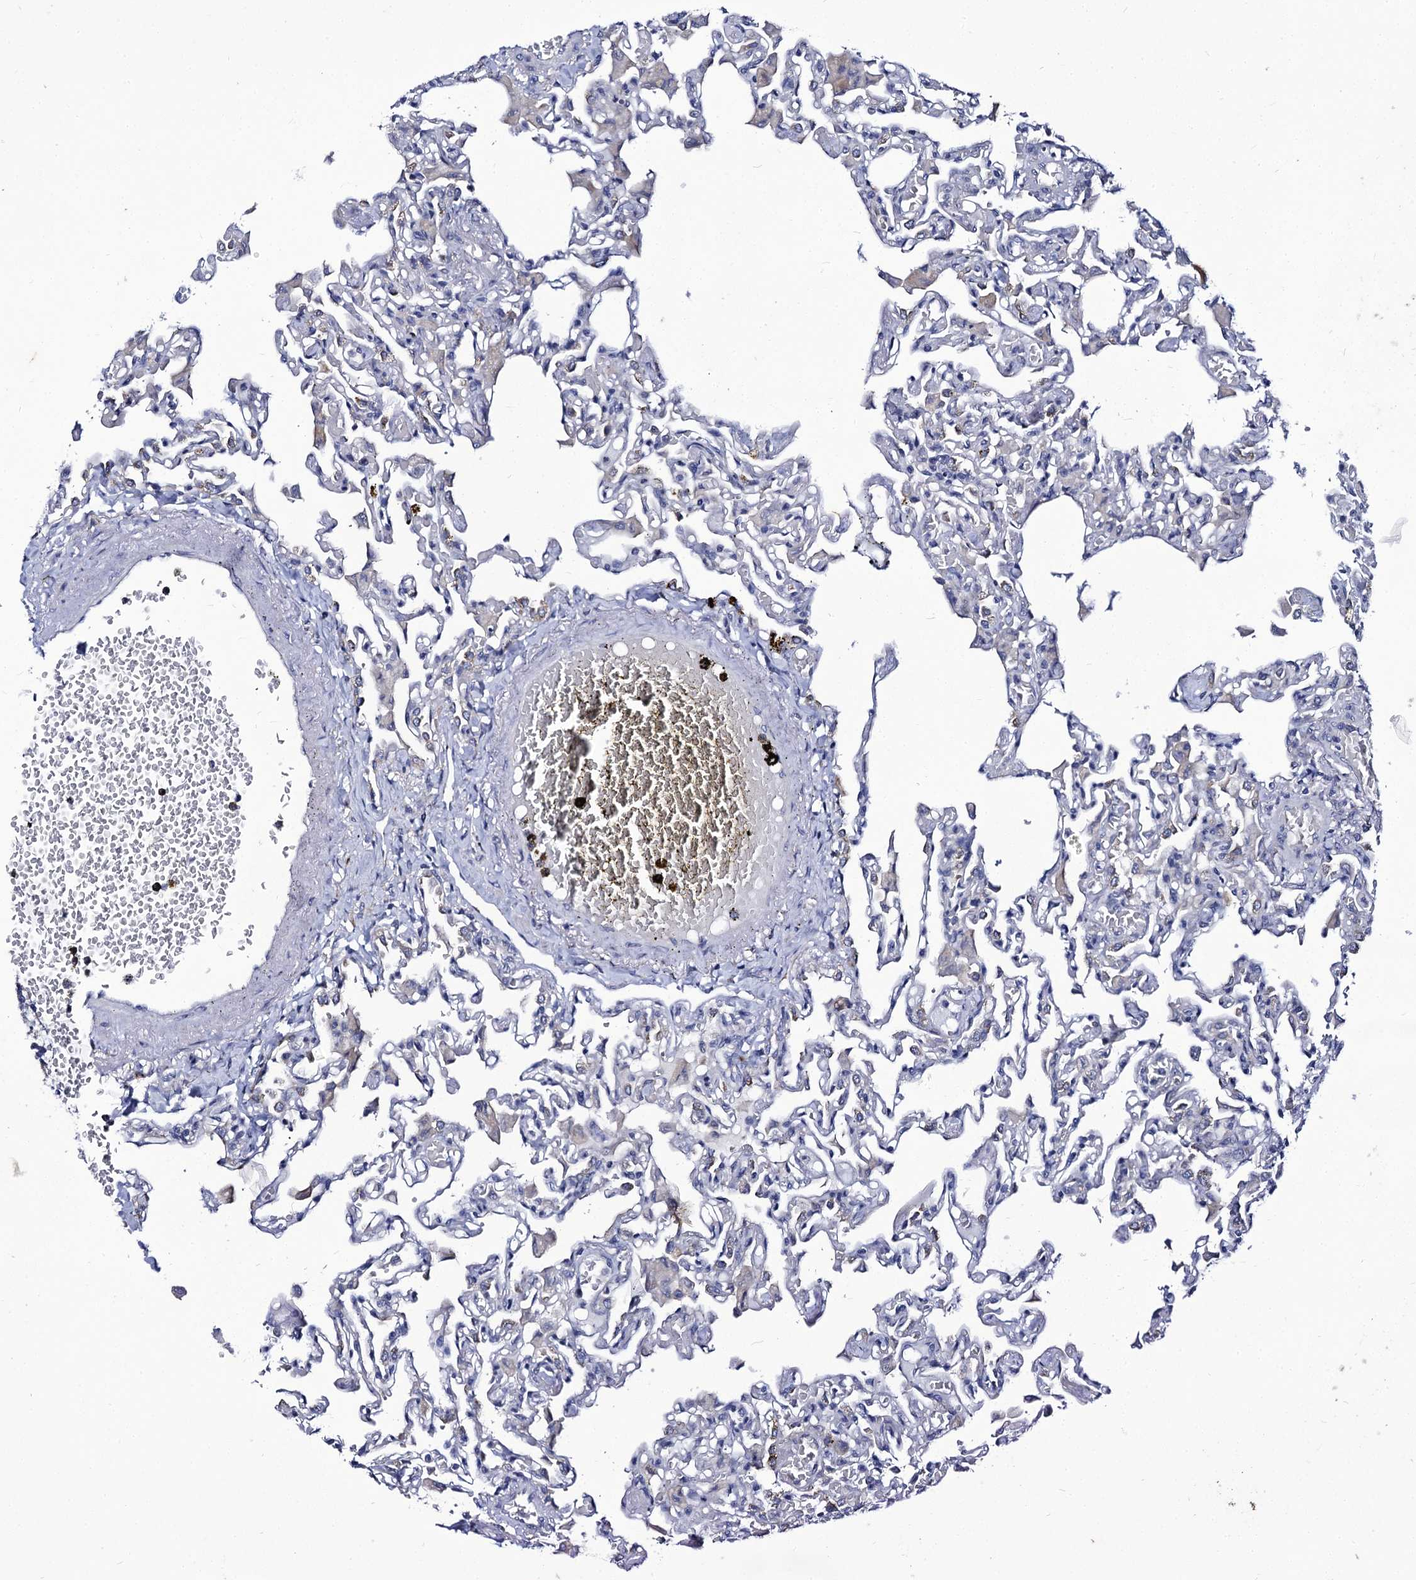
{"staining": {"intensity": "negative", "quantity": "none", "location": "none"}, "tissue": "lung", "cell_type": "Alveolar cells", "image_type": "normal", "snomed": [{"axis": "morphology", "description": "Normal tissue, NOS"}, {"axis": "topography", "description": "Bronchus"}, {"axis": "topography", "description": "Lung"}], "caption": "Normal lung was stained to show a protein in brown. There is no significant staining in alveolar cells. The staining was performed using DAB to visualize the protein expression in brown, while the nuclei were stained in blue with hematoxylin (Magnification: 20x).", "gene": "PANX2", "patient": {"sex": "female", "age": 49}}